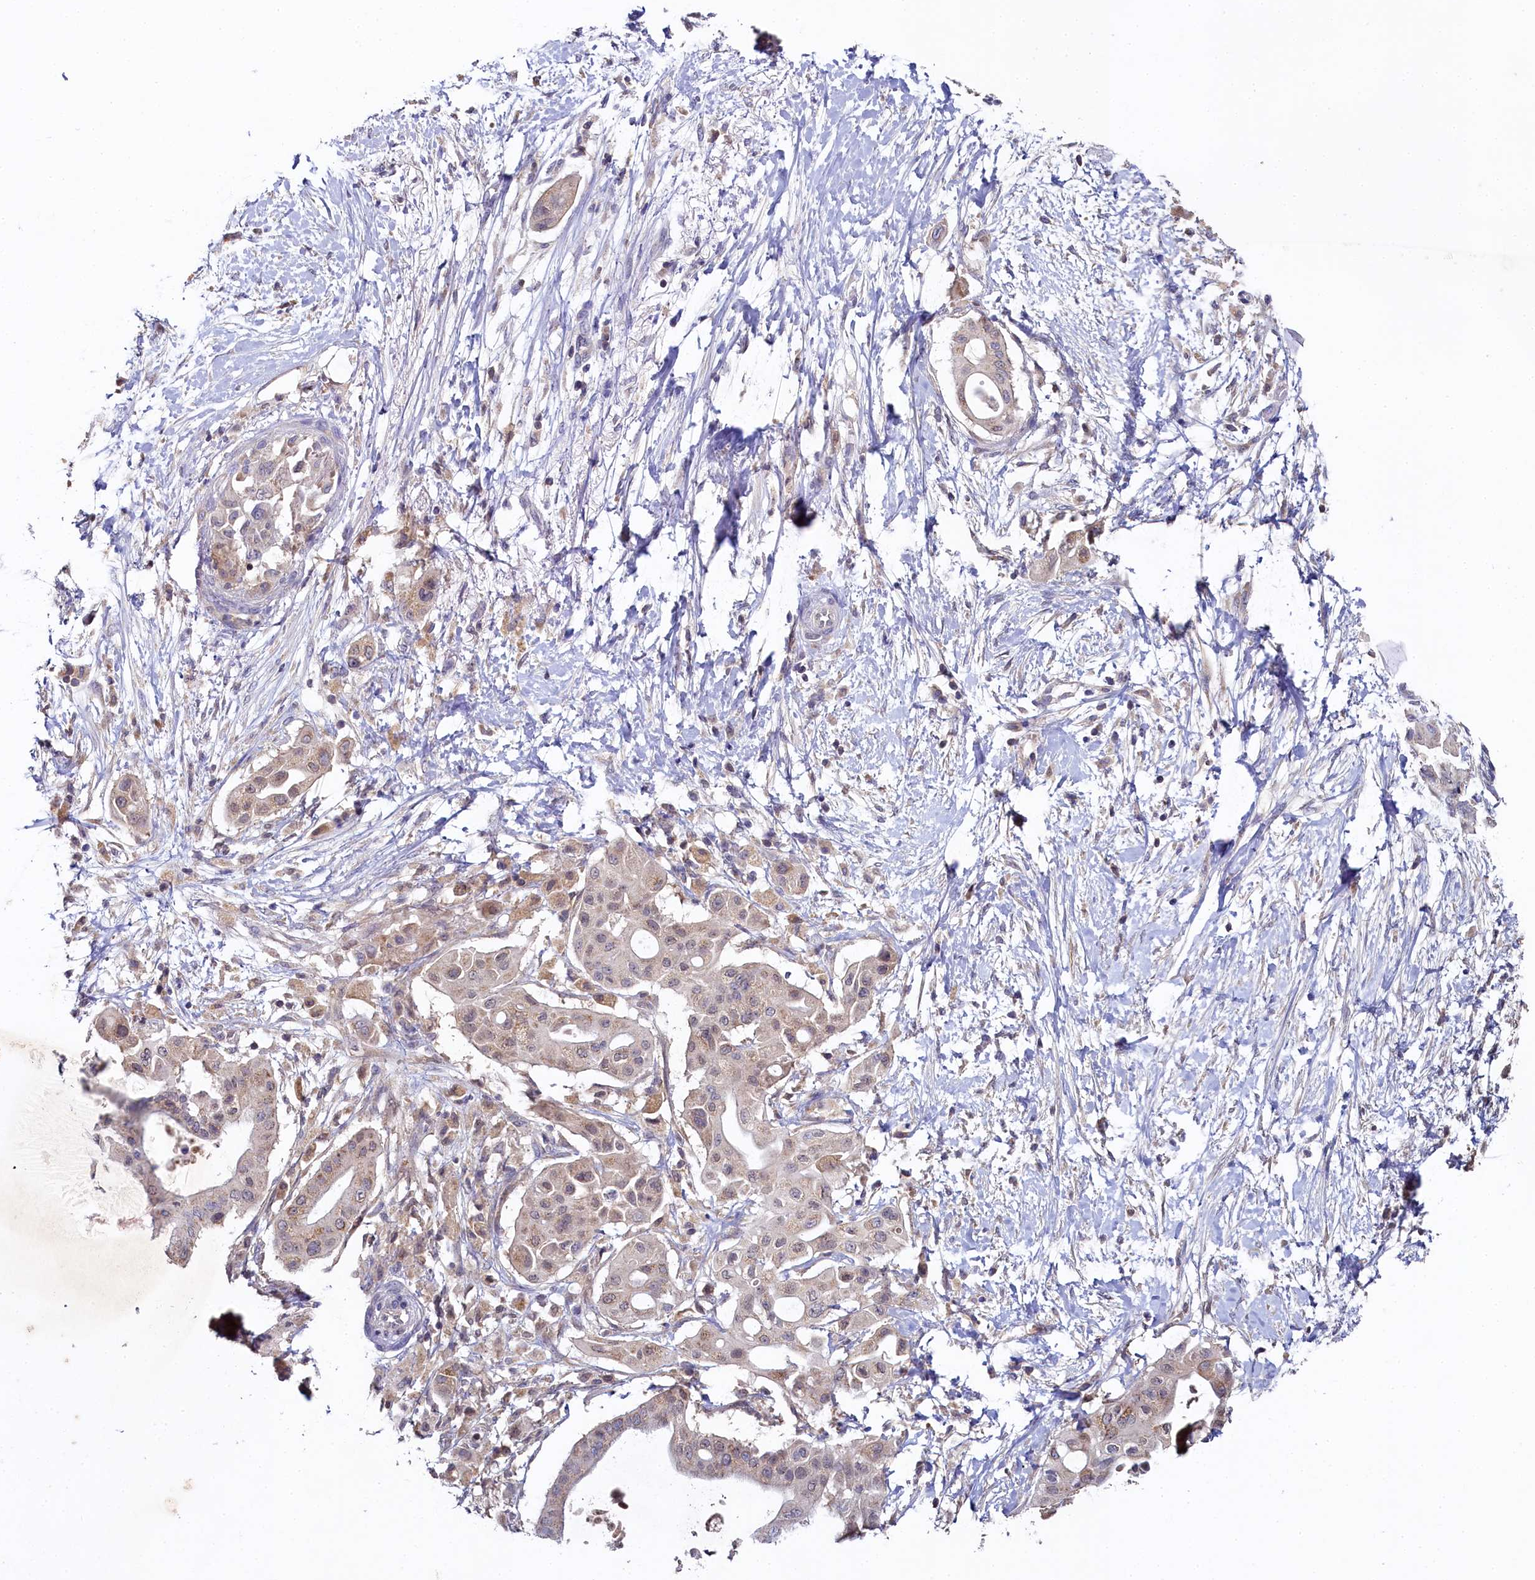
{"staining": {"intensity": "weak", "quantity": ">75%", "location": "cytoplasmic/membranous,nuclear"}, "tissue": "pancreatic cancer", "cell_type": "Tumor cells", "image_type": "cancer", "snomed": [{"axis": "morphology", "description": "Adenocarcinoma, NOS"}, {"axis": "topography", "description": "Pancreas"}], "caption": "This photomicrograph demonstrates immunohistochemistry (IHC) staining of human adenocarcinoma (pancreatic), with low weak cytoplasmic/membranous and nuclear staining in approximately >75% of tumor cells.", "gene": "SPINK9", "patient": {"sex": "male", "age": 68}}